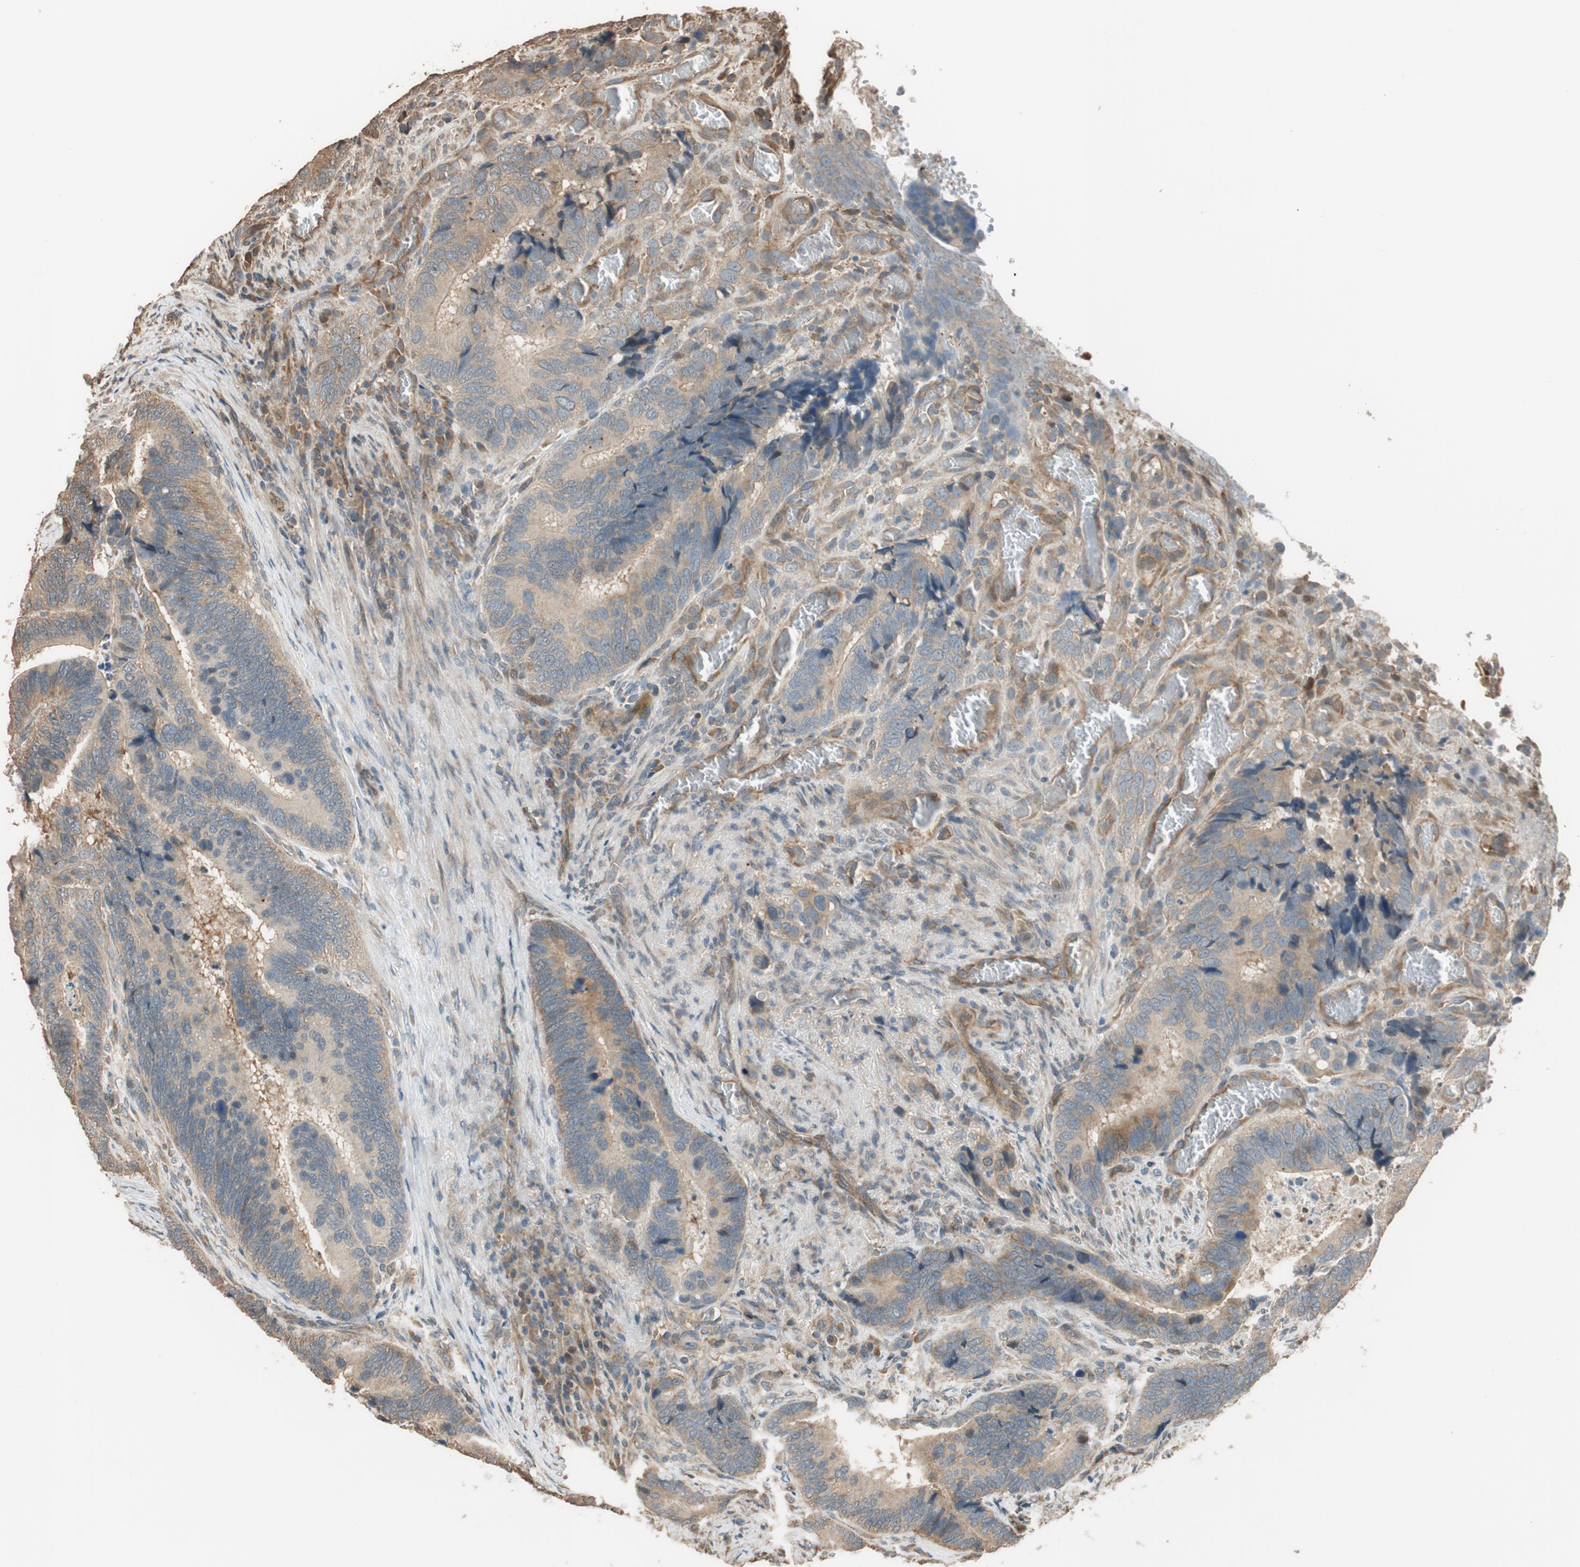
{"staining": {"intensity": "weak", "quantity": ">75%", "location": "cytoplasmic/membranous"}, "tissue": "colorectal cancer", "cell_type": "Tumor cells", "image_type": "cancer", "snomed": [{"axis": "morphology", "description": "Adenocarcinoma, NOS"}, {"axis": "topography", "description": "Colon"}], "caption": "A high-resolution micrograph shows immunohistochemistry (IHC) staining of colorectal cancer (adenocarcinoma), which shows weak cytoplasmic/membranous expression in approximately >75% of tumor cells. (brown staining indicates protein expression, while blue staining denotes nuclei).", "gene": "MST1R", "patient": {"sex": "male", "age": 72}}